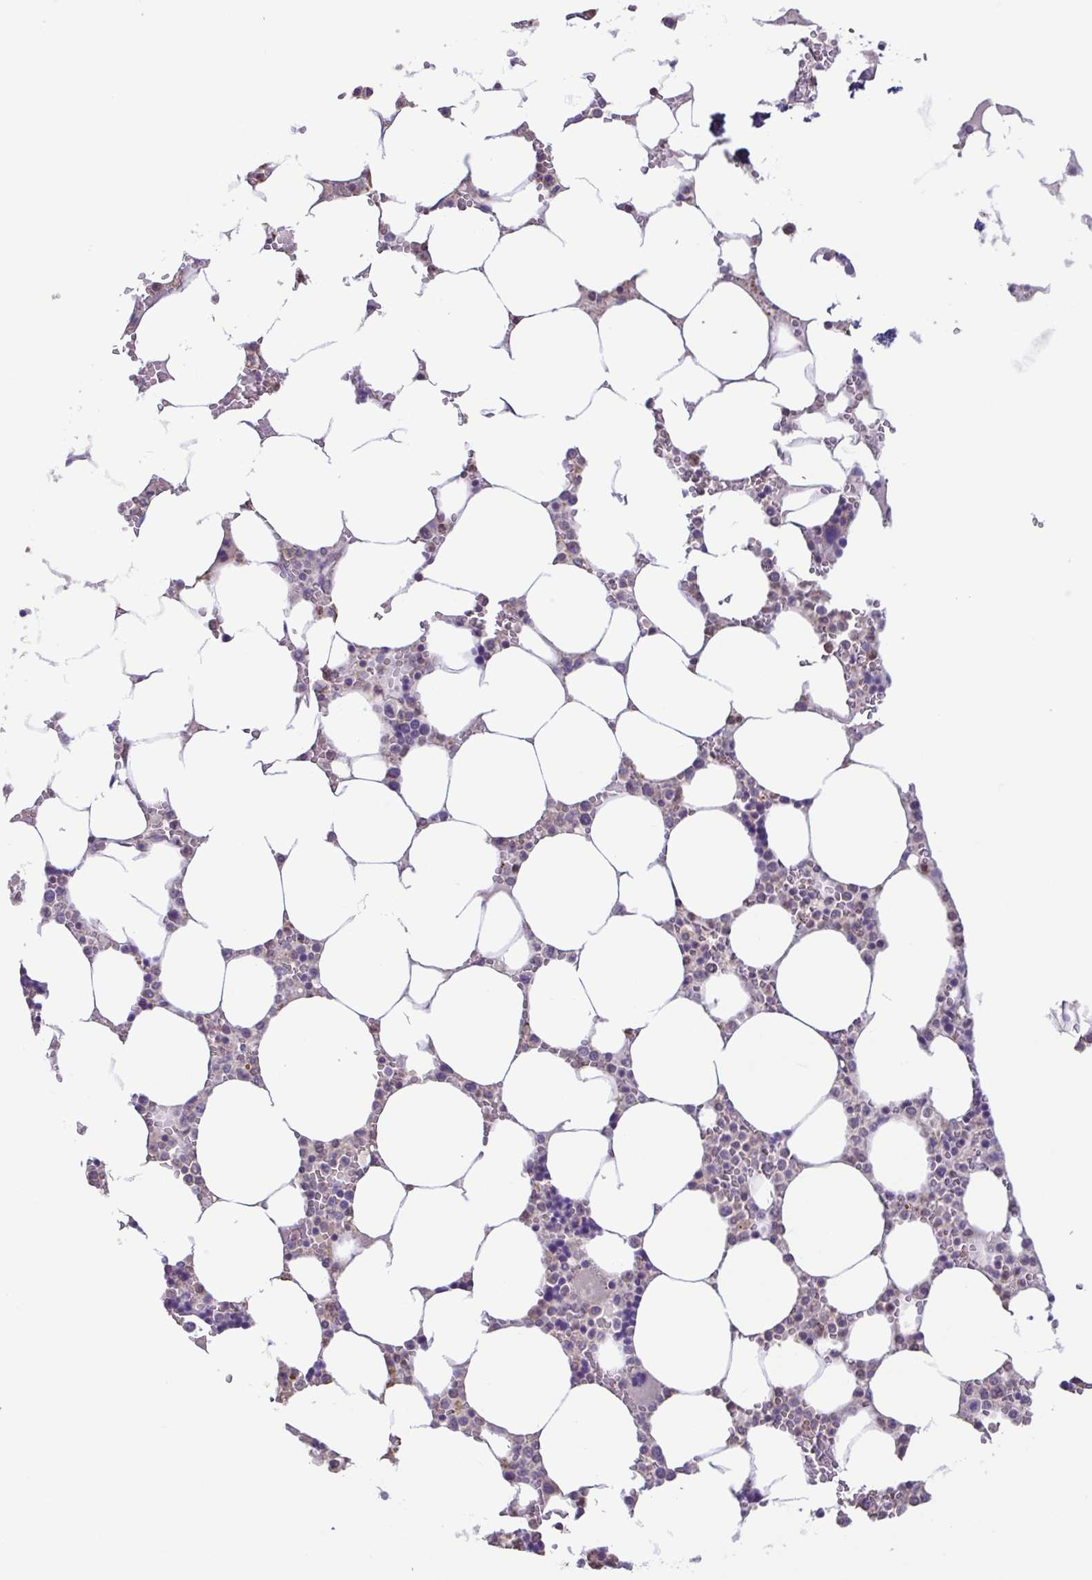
{"staining": {"intensity": "negative", "quantity": "none", "location": "none"}, "tissue": "bone marrow", "cell_type": "Hematopoietic cells", "image_type": "normal", "snomed": [{"axis": "morphology", "description": "Normal tissue, NOS"}, {"axis": "topography", "description": "Bone marrow"}], "caption": "Immunohistochemical staining of unremarkable bone marrow demonstrates no significant staining in hematopoietic cells.", "gene": "ACTRT2", "patient": {"sex": "male", "age": 64}}